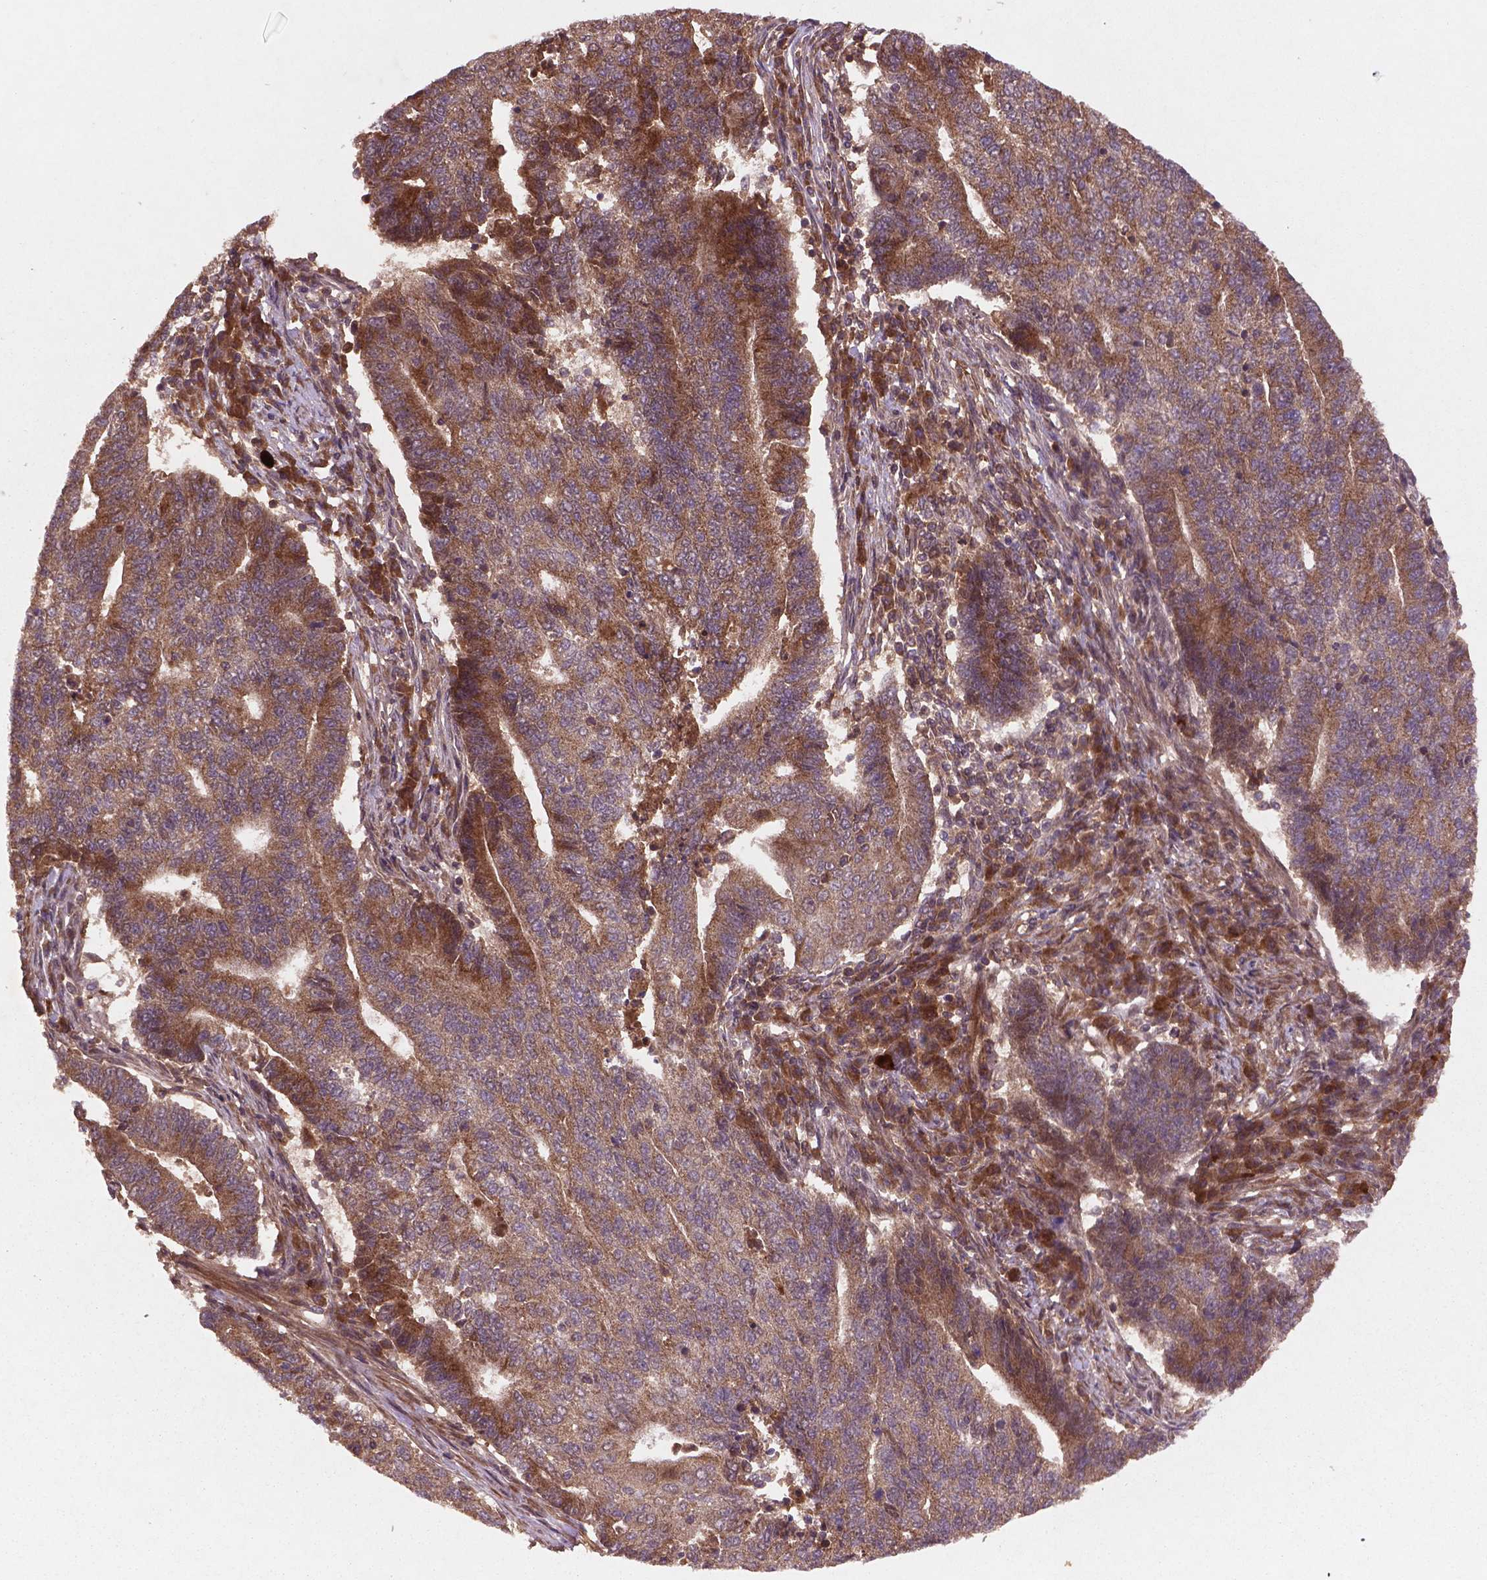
{"staining": {"intensity": "moderate", "quantity": ">75%", "location": "cytoplasmic/membranous"}, "tissue": "endometrial cancer", "cell_type": "Tumor cells", "image_type": "cancer", "snomed": [{"axis": "morphology", "description": "Adenocarcinoma, NOS"}, {"axis": "topography", "description": "Uterus"}, {"axis": "topography", "description": "Endometrium"}], "caption": "High-power microscopy captured an IHC image of endometrial adenocarcinoma, revealing moderate cytoplasmic/membranous expression in approximately >75% of tumor cells. (Stains: DAB (3,3'-diaminobenzidine) in brown, nuclei in blue, Microscopy: brightfield microscopy at high magnification).", "gene": "NIPAL2", "patient": {"sex": "female", "age": 54}}